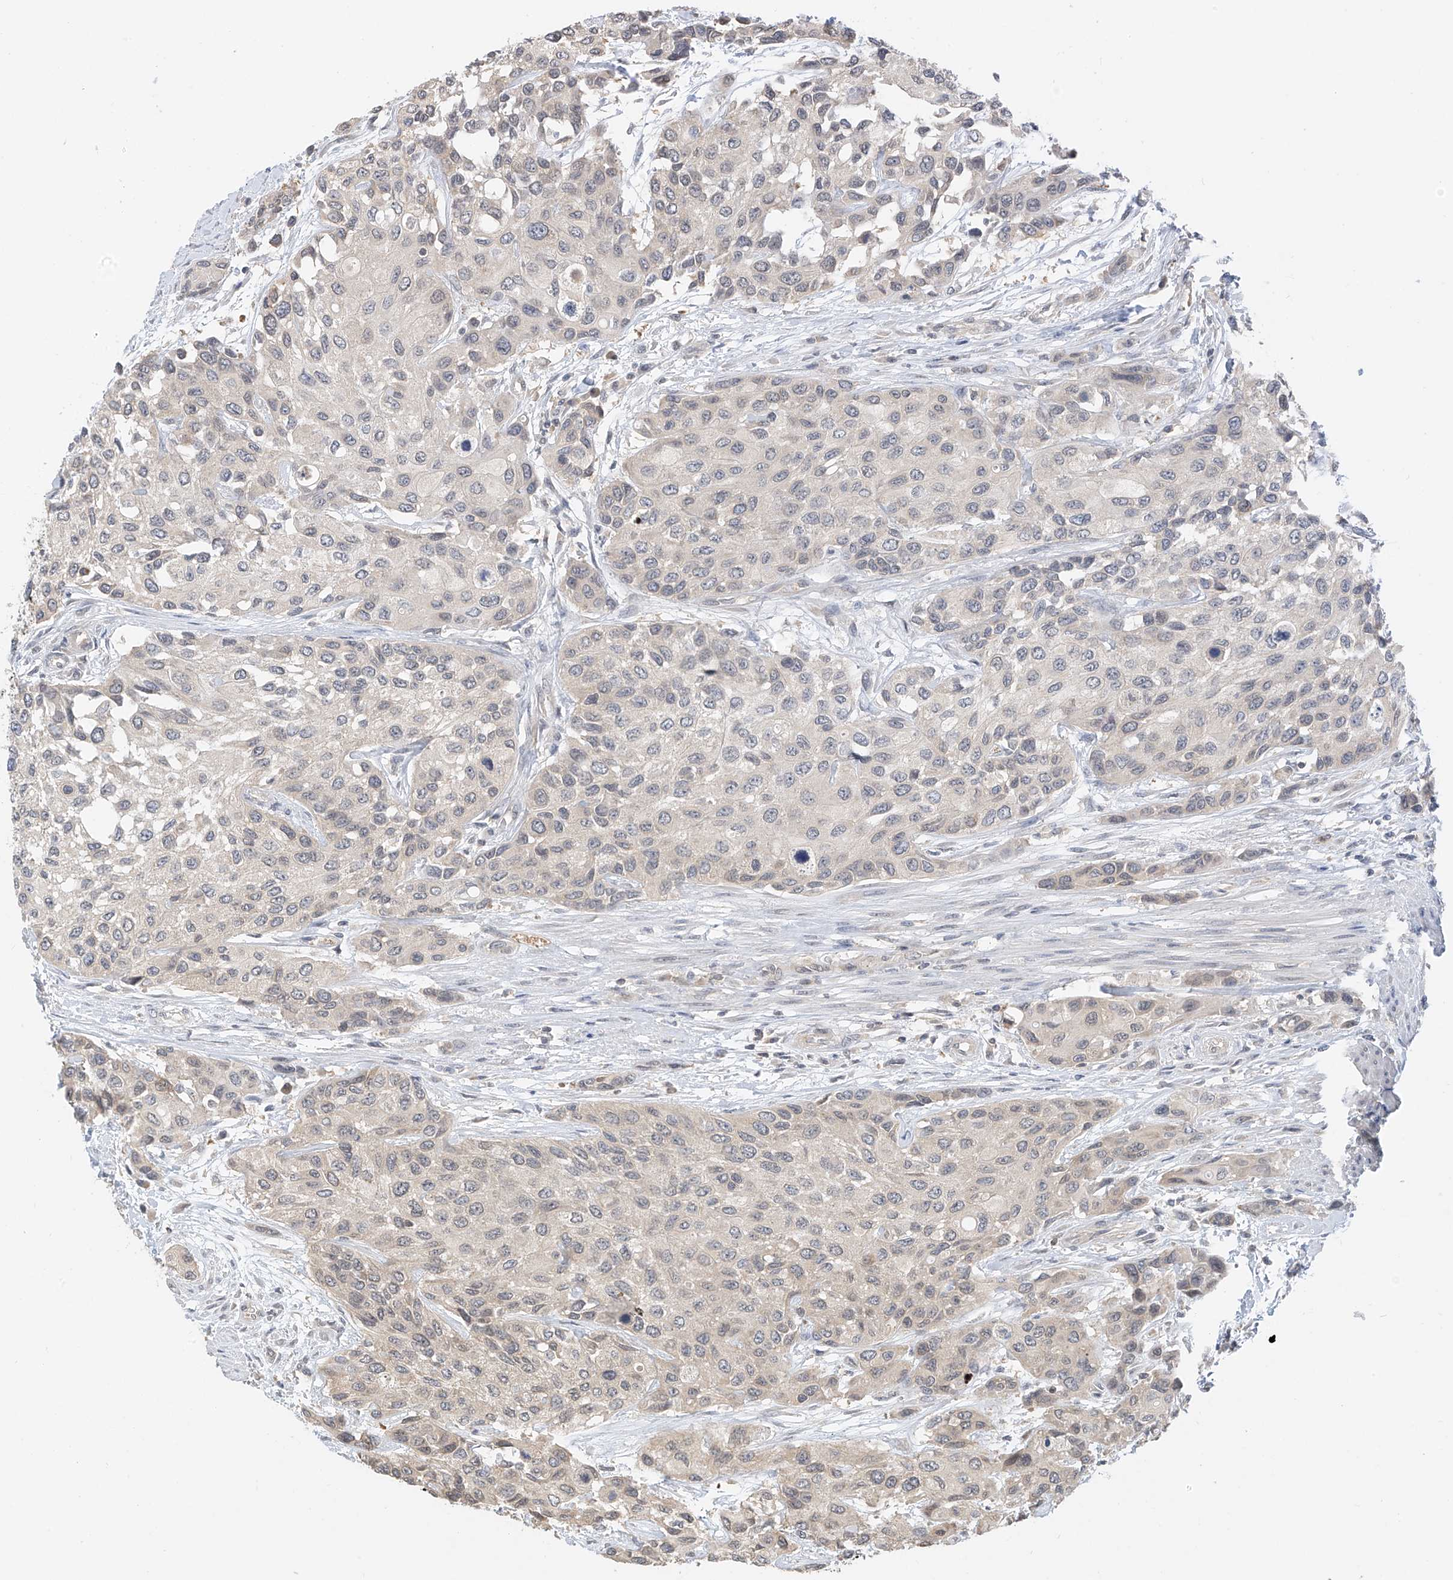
{"staining": {"intensity": "weak", "quantity": "<25%", "location": "cytoplasmic/membranous"}, "tissue": "urothelial cancer", "cell_type": "Tumor cells", "image_type": "cancer", "snomed": [{"axis": "morphology", "description": "Normal tissue, NOS"}, {"axis": "morphology", "description": "Urothelial carcinoma, High grade"}, {"axis": "topography", "description": "Vascular tissue"}, {"axis": "topography", "description": "Urinary bladder"}], "caption": "Immunohistochemical staining of human urothelial cancer reveals no significant positivity in tumor cells.", "gene": "PPA2", "patient": {"sex": "female", "age": 56}}